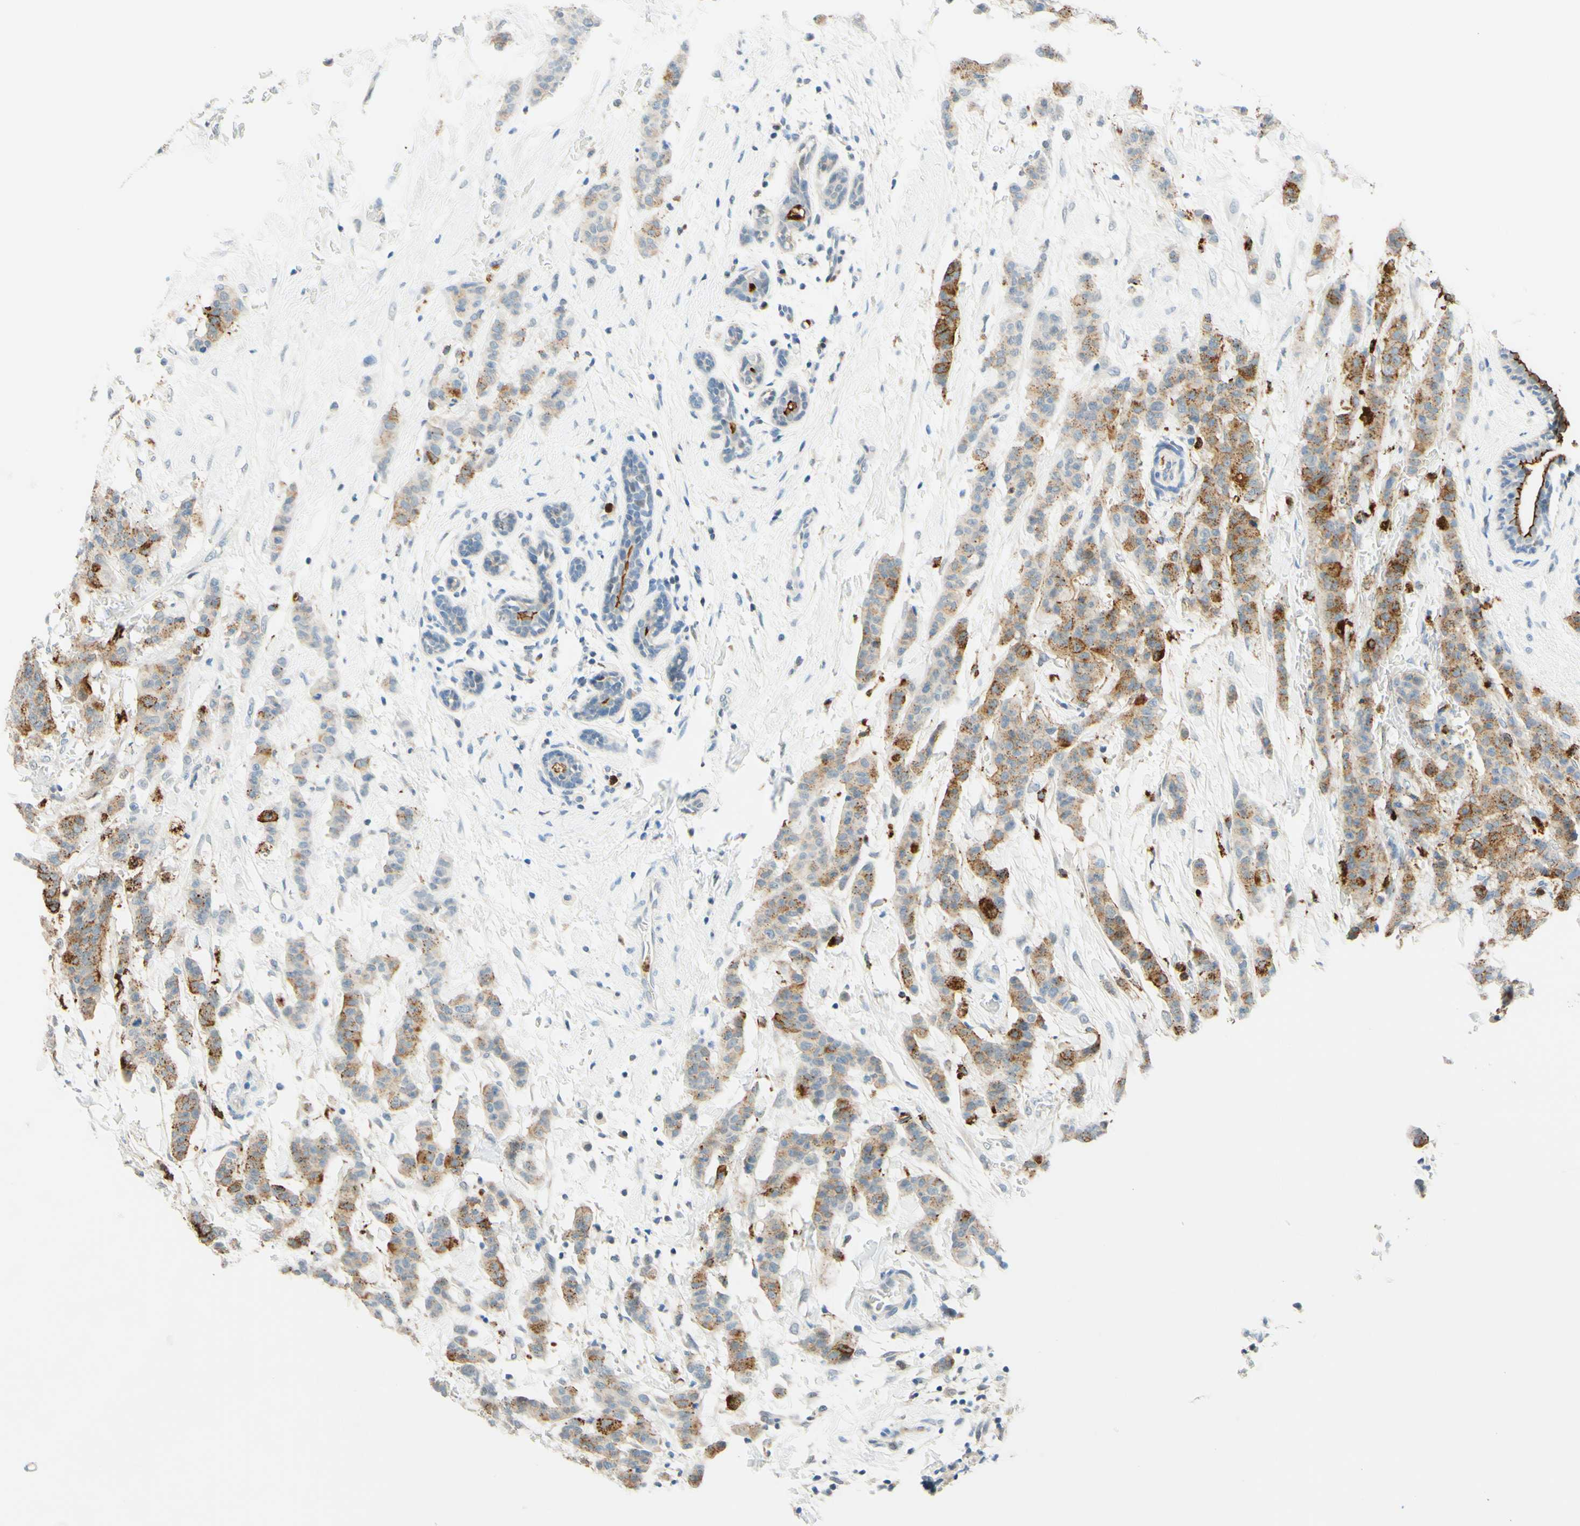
{"staining": {"intensity": "moderate", "quantity": ">75%", "location": "cytoplasmic/membranous"}, "tissue": "breast cancer", "cell_type": "Tumor cells", "image_type": "cancer", "snomed": [{"axis": "morphology", "description": "Normal tissue, NOS"}, {"axis": "morphology", "description": "Duct carcinoma"}, {"axis": "topography", "description": "Breast"}], "caption": "Moderate cytoplasmic/membranous expression for a protein is seen in approximately >75% of tumor cells of breast cancer using immunohistochemistry.", "gene": "TREM2", "patient": {"sex": "female", "age": 40}}